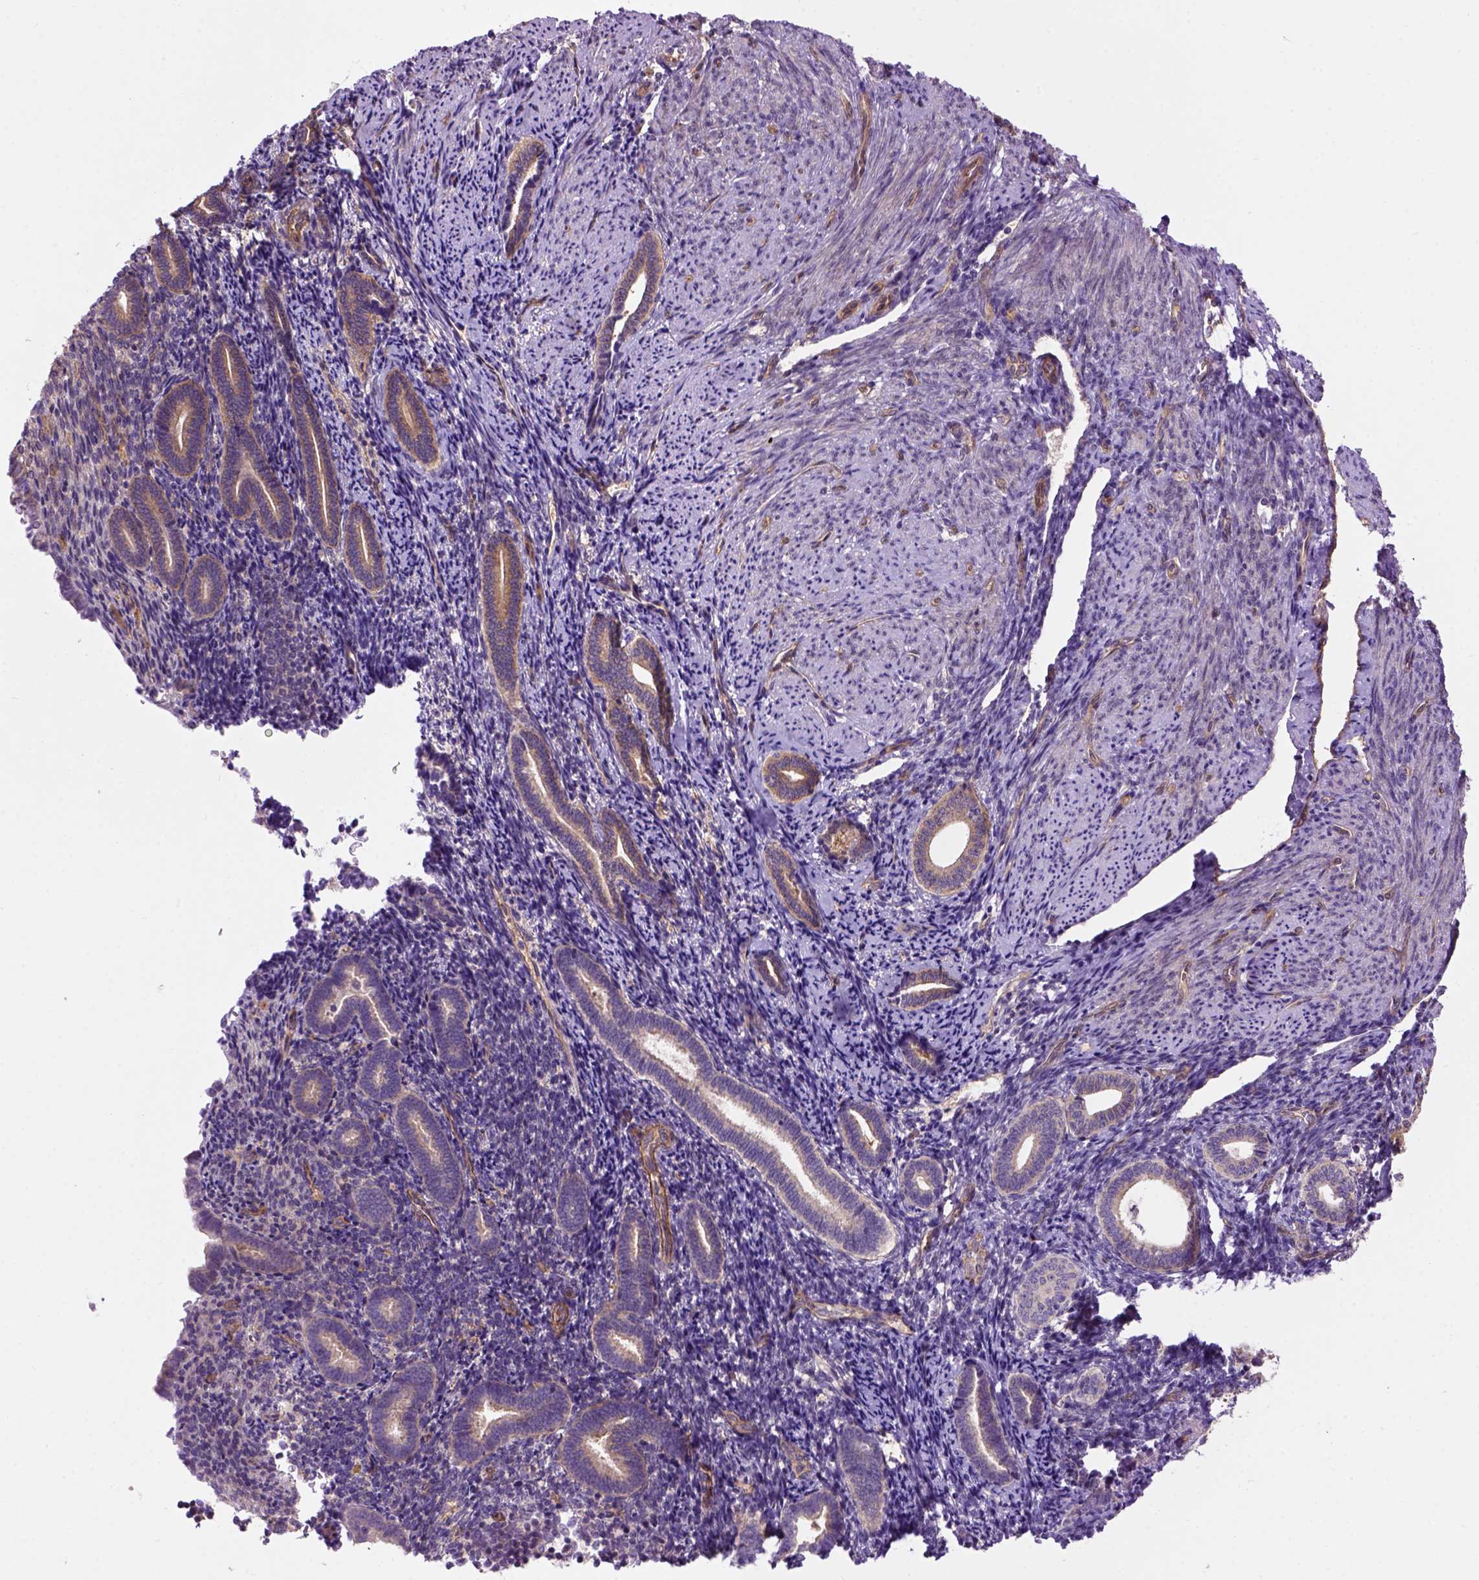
{"staining": {"intensity": "negative", "quantity": "none", "location": "none"}, "tissue": "endometrium", "cell_type": "Cells in endometrial stroma", "image_type": "normal", "snomed": [{"axis": "morphology", "description": "Normal tissue, NOS"}, {"axis": "topography", "description": "Endometrium"}], "caption": "An IHC image of benign endometrium is shown. There is no staining in cells in endometrial stroma of endometrium.", "gene": "CASKIN2", "patient": {"sex": "female", "age": 57}}